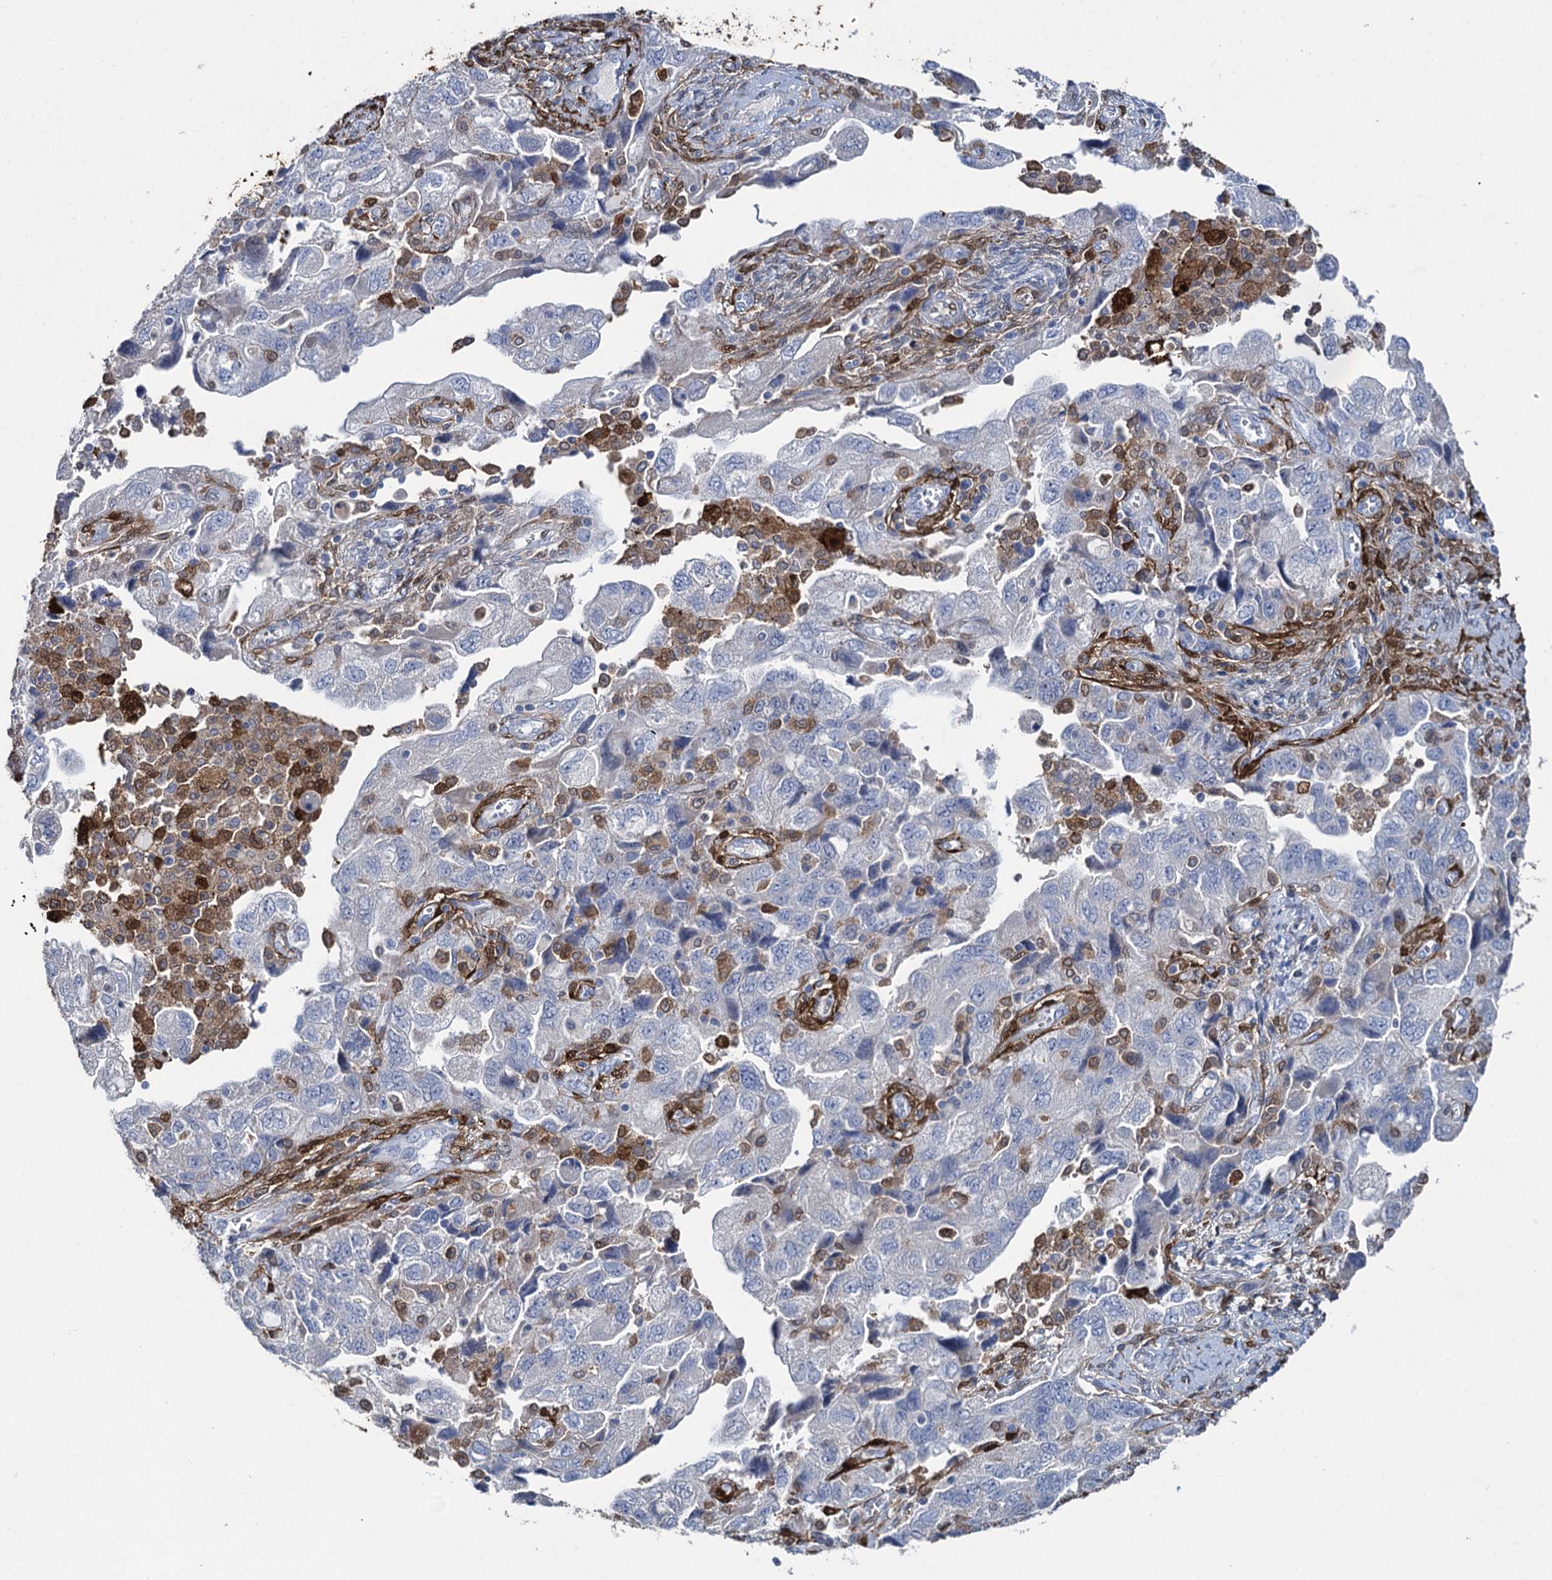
{"staining": {"intensity": "negative", "quantity": "none", "location": "none"}, "tissue": "ovarian cancer", "cell_type": "Tumor cells", "image_type": "cancer", "snomed": [{"axis": "morphology", "description": "Carcinoma, NOS"}, {"axis": "morphology", "description": "Cystadenocarcinoma, serous, NOS"}, {"axis": "topography", "description": "Ovary"}], "caption": "This is a micrograph of immunohistochemistry (IHC) staining of ovarian serous cystadenocarcinoma, which shows no expression in tumor cells. The staining was performed using DAB to visualize the protein expression in brown, while the nuclei were stained in blue with hematoxylin (Magnification: 20x).", "gene": "FABP5", "patient": {"sex": "female", "age": 69}}